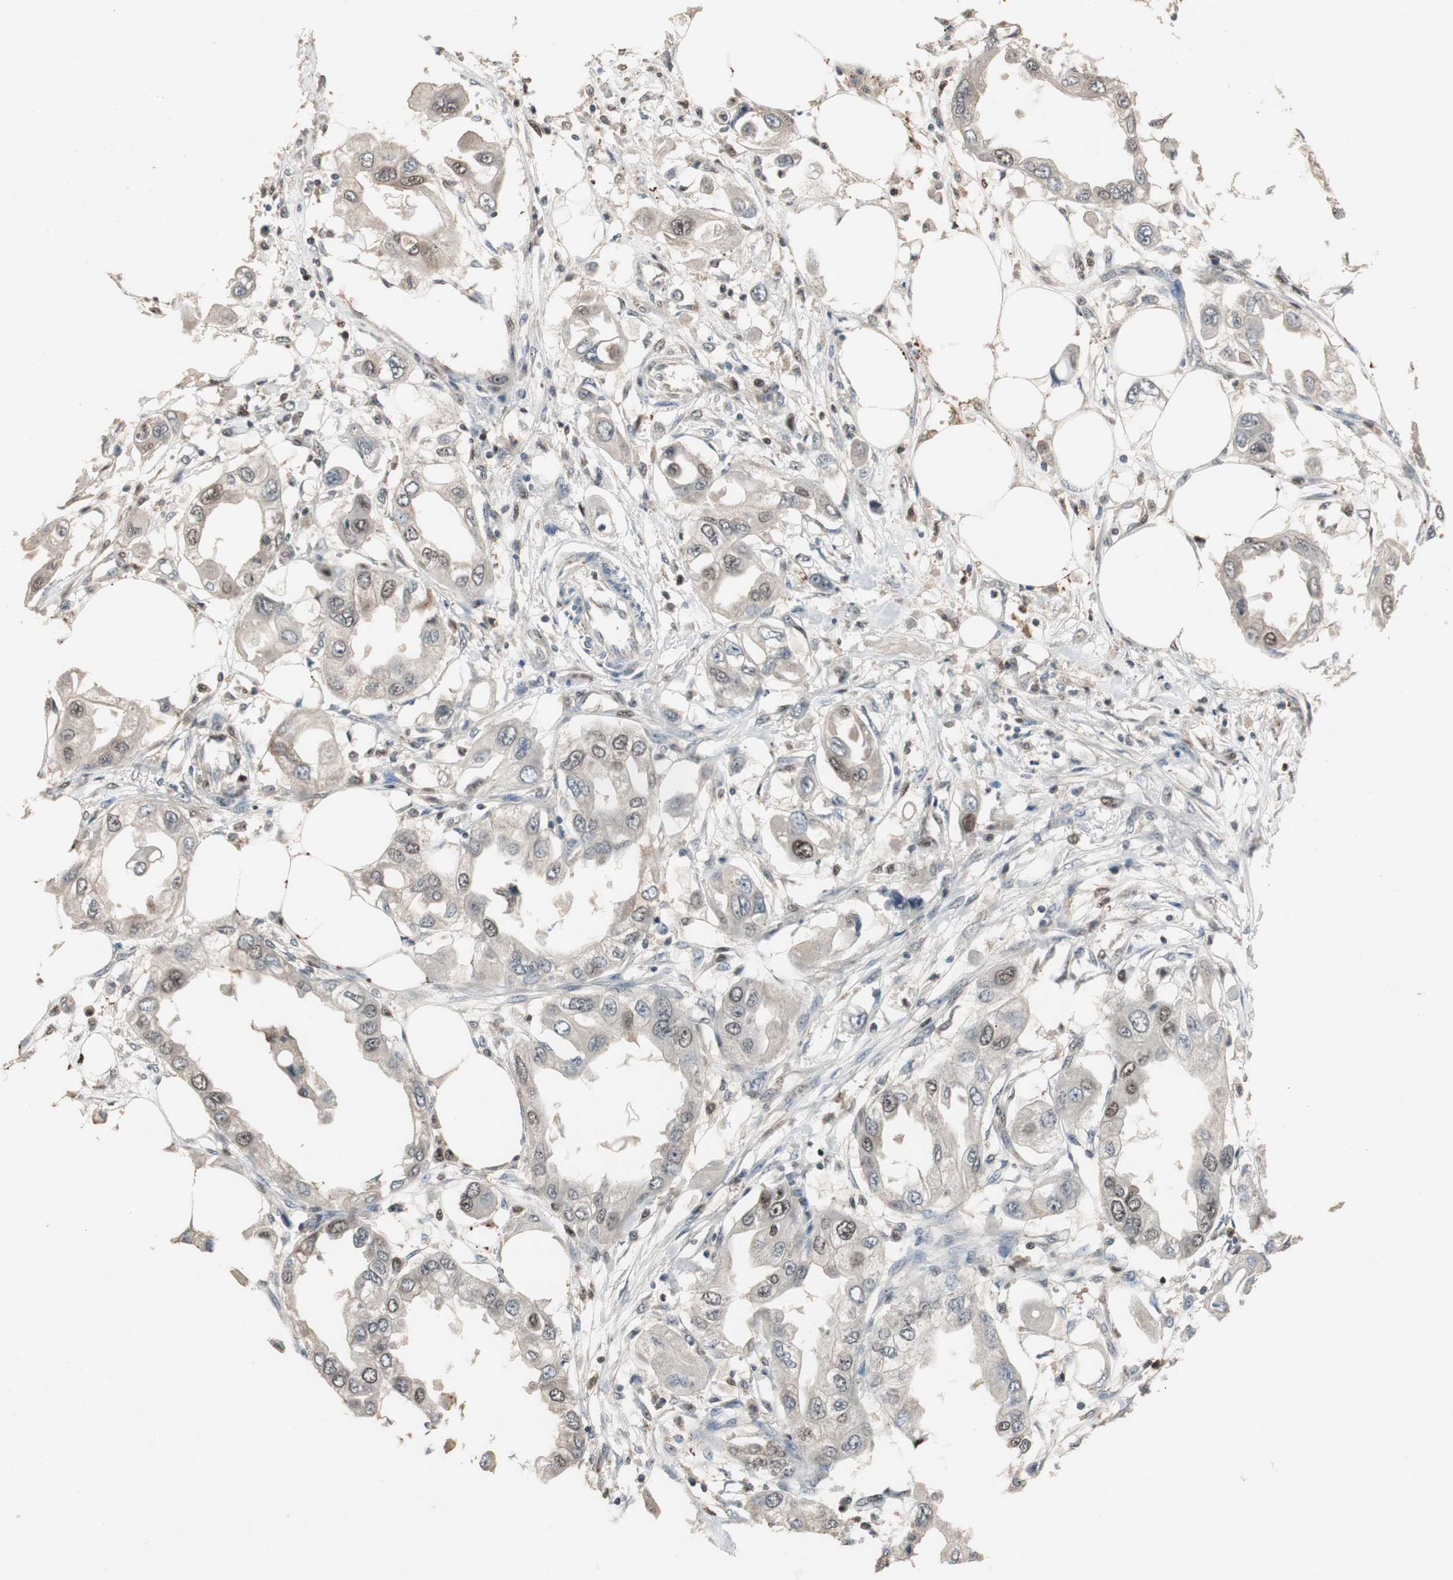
{"staining": {"intensity": "moderate", "quantity": "<25%", "location": "nuclear"}, "tissue": "endometrial cancer", "cell_type": "Tumor cells", "image_type": "cancer", "snomed": [{"axis": "morphology", "description": "Adenocarcinoma, NOS"}, {"axis": "topography", "description": "Endometrium"}], "caption": "Adenocarcinoma (endometrial) was stained to show a protein in brown. There is low levels of moderate nuclear expression in about <25% of tumor cells.", "gene": "FEN1", "patient": {"sex": "female", "age": 67}}